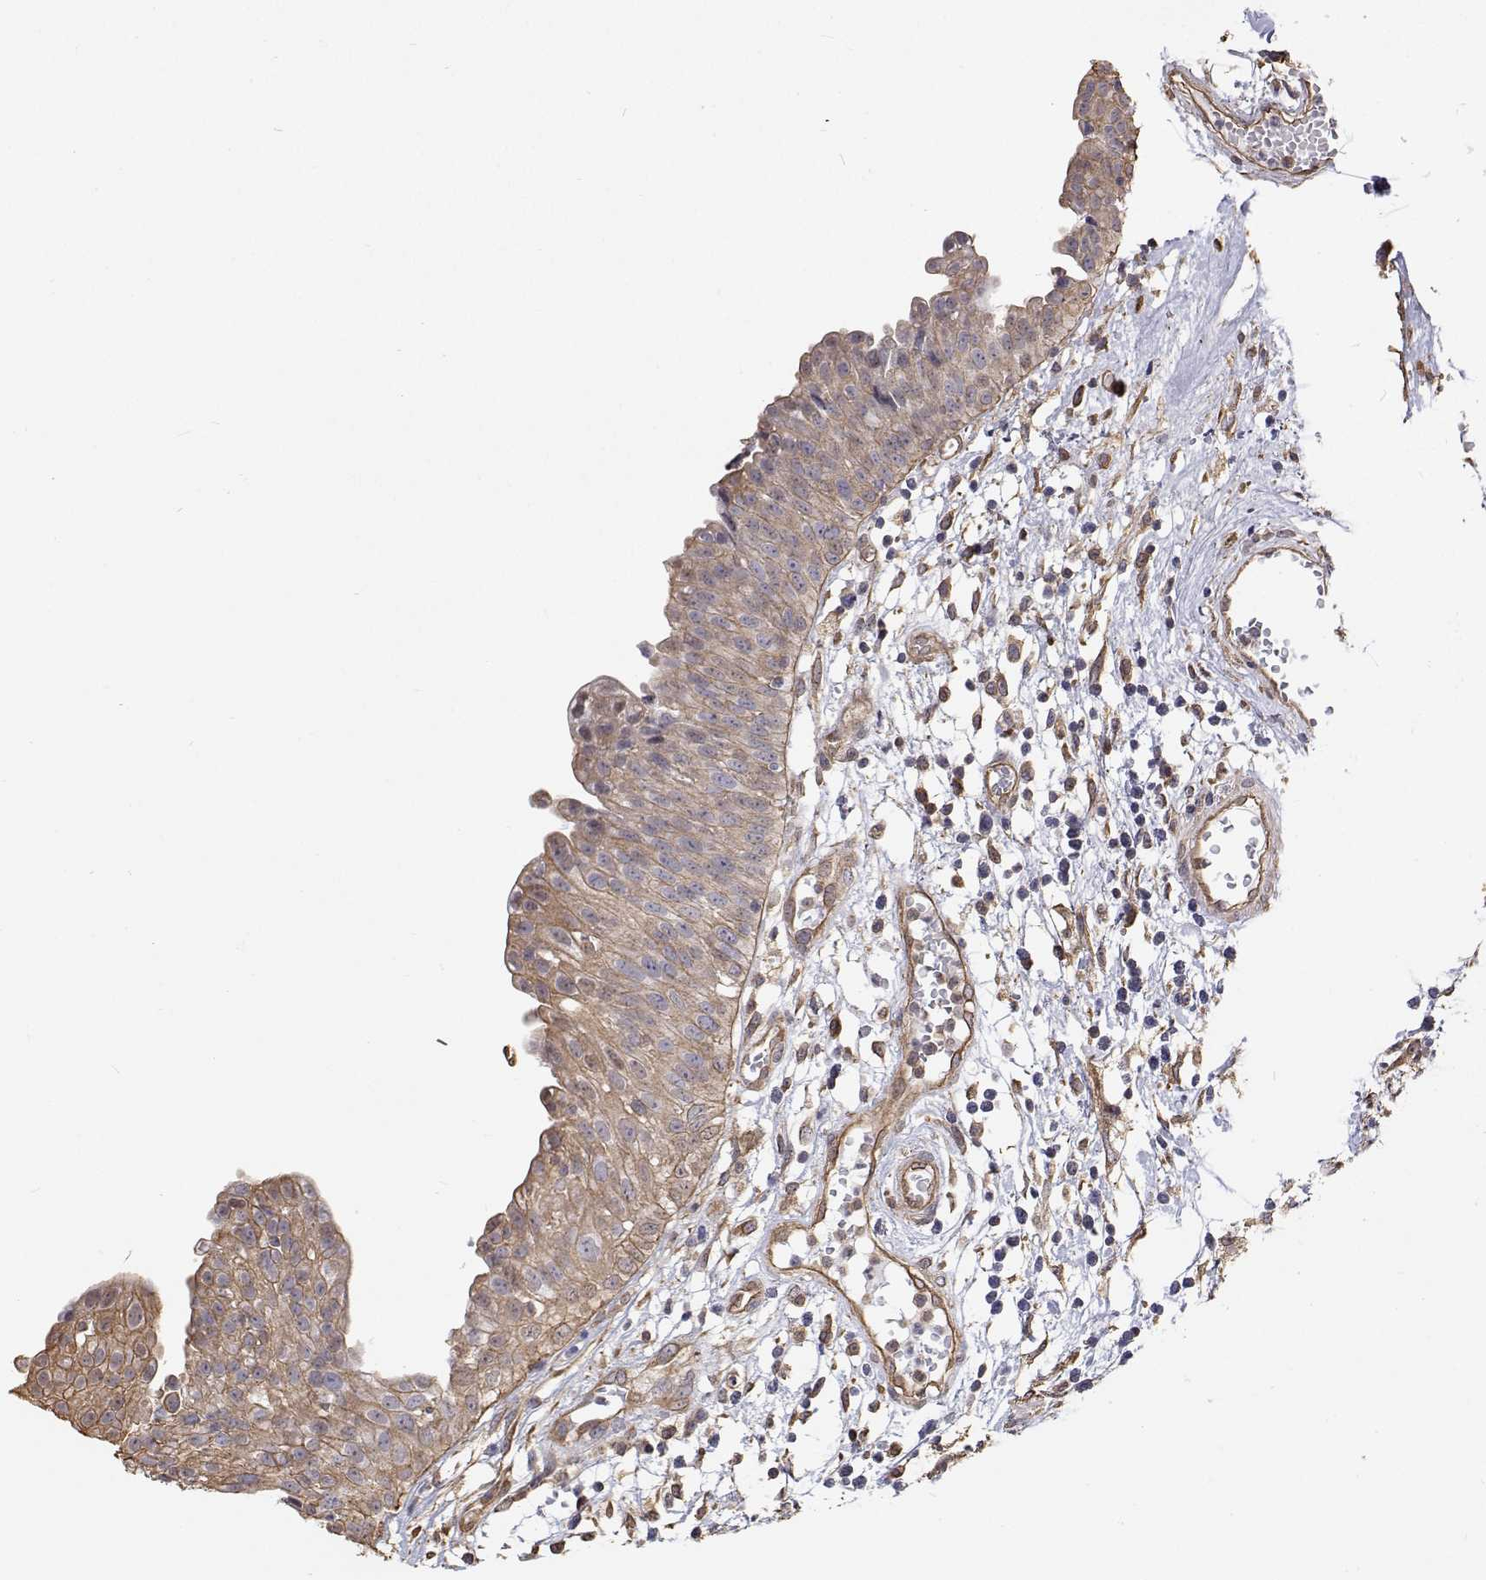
{"staining": {"intensity": "weak", "quantity": "25%-75%", "location": "cytoplasmic/membranous"}, "tissue": "urinary bladder", "cell_type": "Urothelial cells", "image_type": "normal", "snomed": [{"axis": "morphology", "description": "Normal tissue, NOS"}, {"axis": "topography", "description": "Urinary bladder"}], "caption": "Protein staining displays weak cytoplasmic/membranous positivity in about 25%-75% of urothelial cells in normal urinary bladder.", "gene": "GSDMA", "patient": {"sex": "male", "age": 64}}